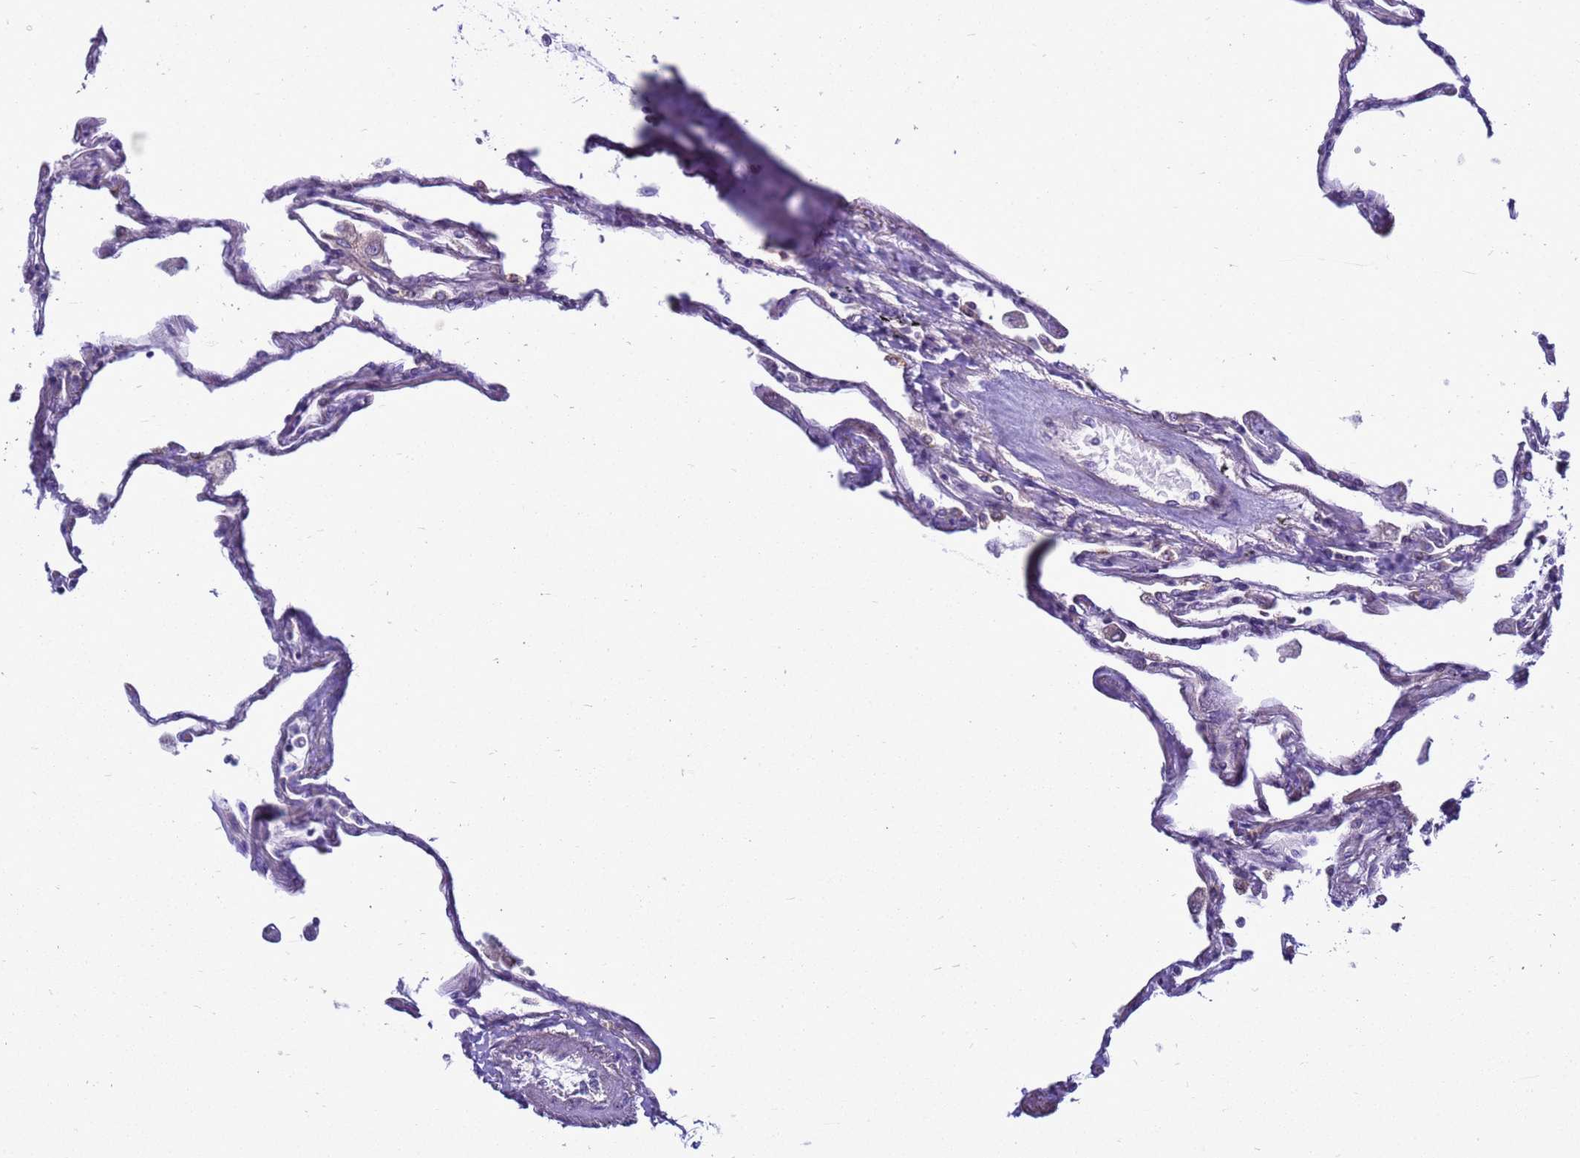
{"staining": {"intensity": "moderate", "quantity": "<25%", "location": "cytoplasmic/membranous"}, "tissue": "lung", "cell_type": "Alveolar cells", "image_type": "normal", "snomed": [{"axis": "morphology", "description": "Normal tissue, NOS"}, {"axis": "topography", "description": "Lung"}], "caption": "Protein analysis of unremarkable lung exhibits moderate cytoplasmic/membranous expression in about <25% of alveolar cells.", "gene": "MON1B", "patient": {"sex": "female", "age": 67}}